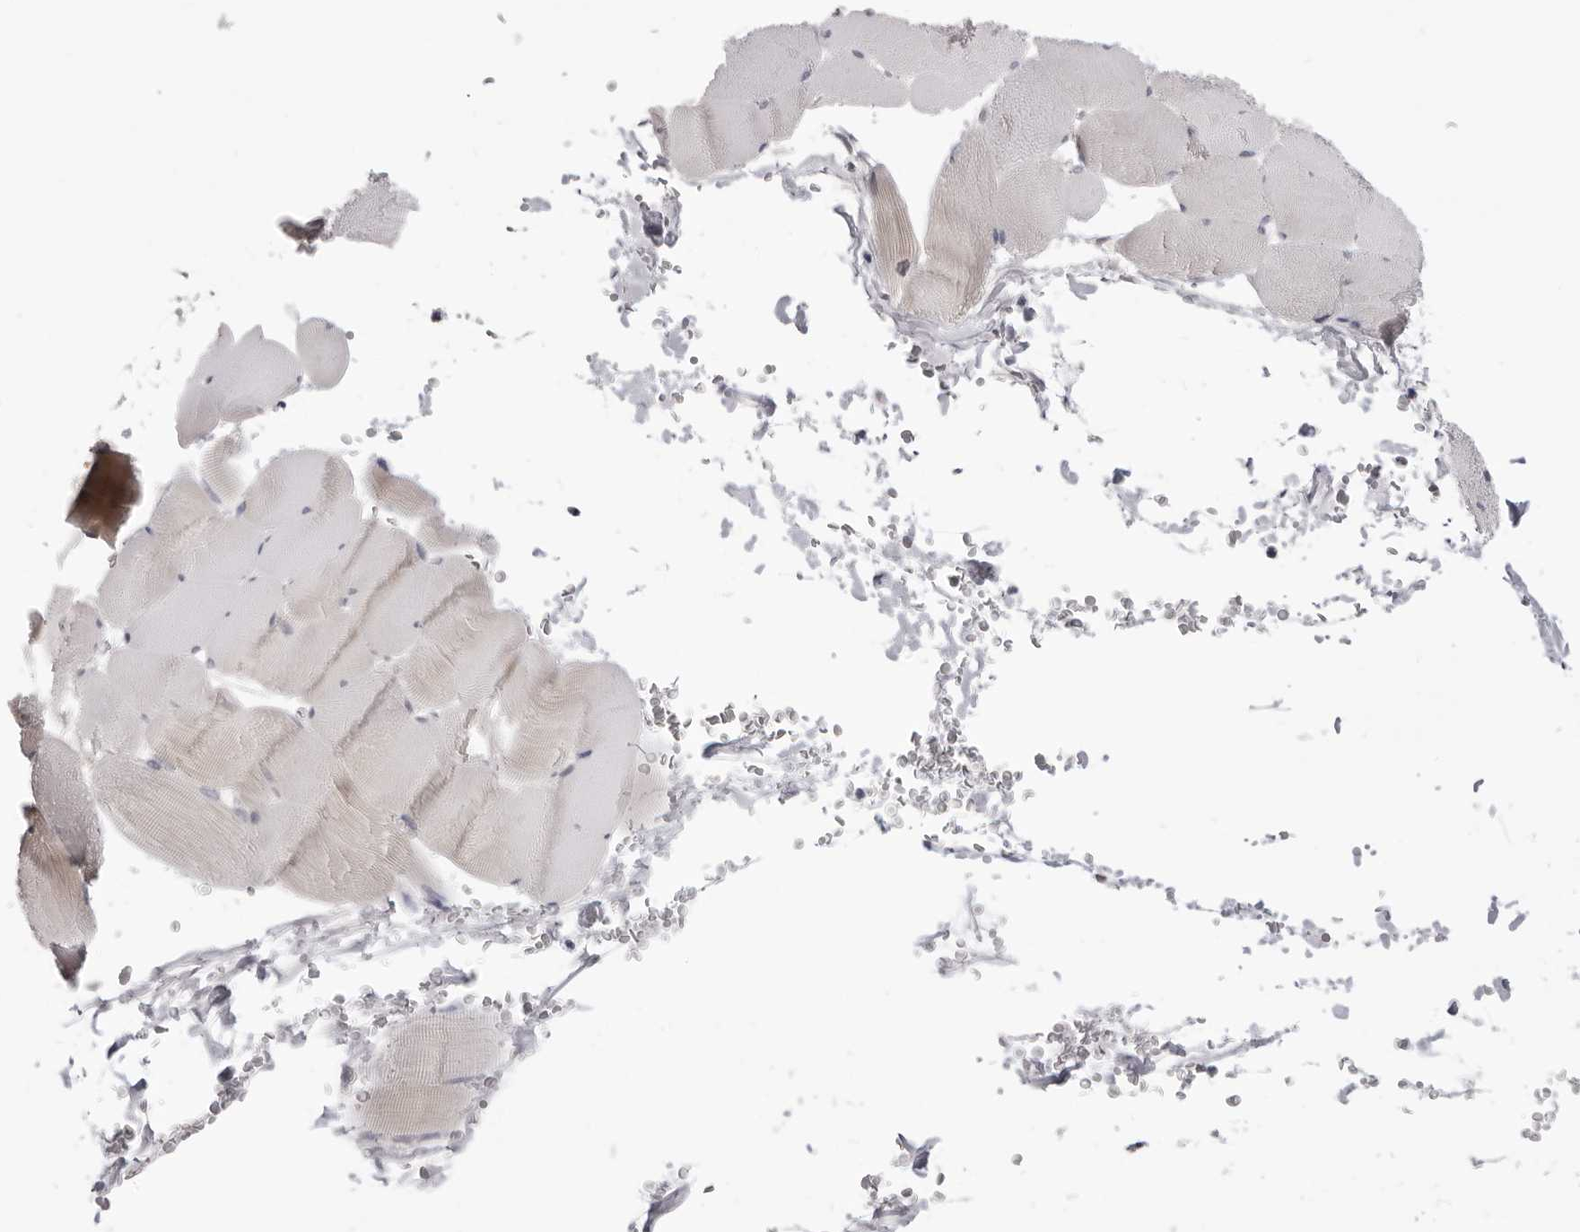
{"staining": {"intensity": "weak", "quantity": "<25%", "location": "cytoplasmic/membranous"}, "tissue": "skeletal muscle", "cell_type": "Myocytes", "image_type": "normal", "snomed": [{"axis": "morphology", "description": "Normal tissue, NOS"}, {"axis": "topography", "description": "Skeletal muscle"}], "caption": "Immunohistochemistry histopathology image of normal human skeletal muscle stained for a protein (brown), which demonstrates no positivity in myocytes.", "gene": "ACP6", "patient": {"sex": "male", "age": 62}}